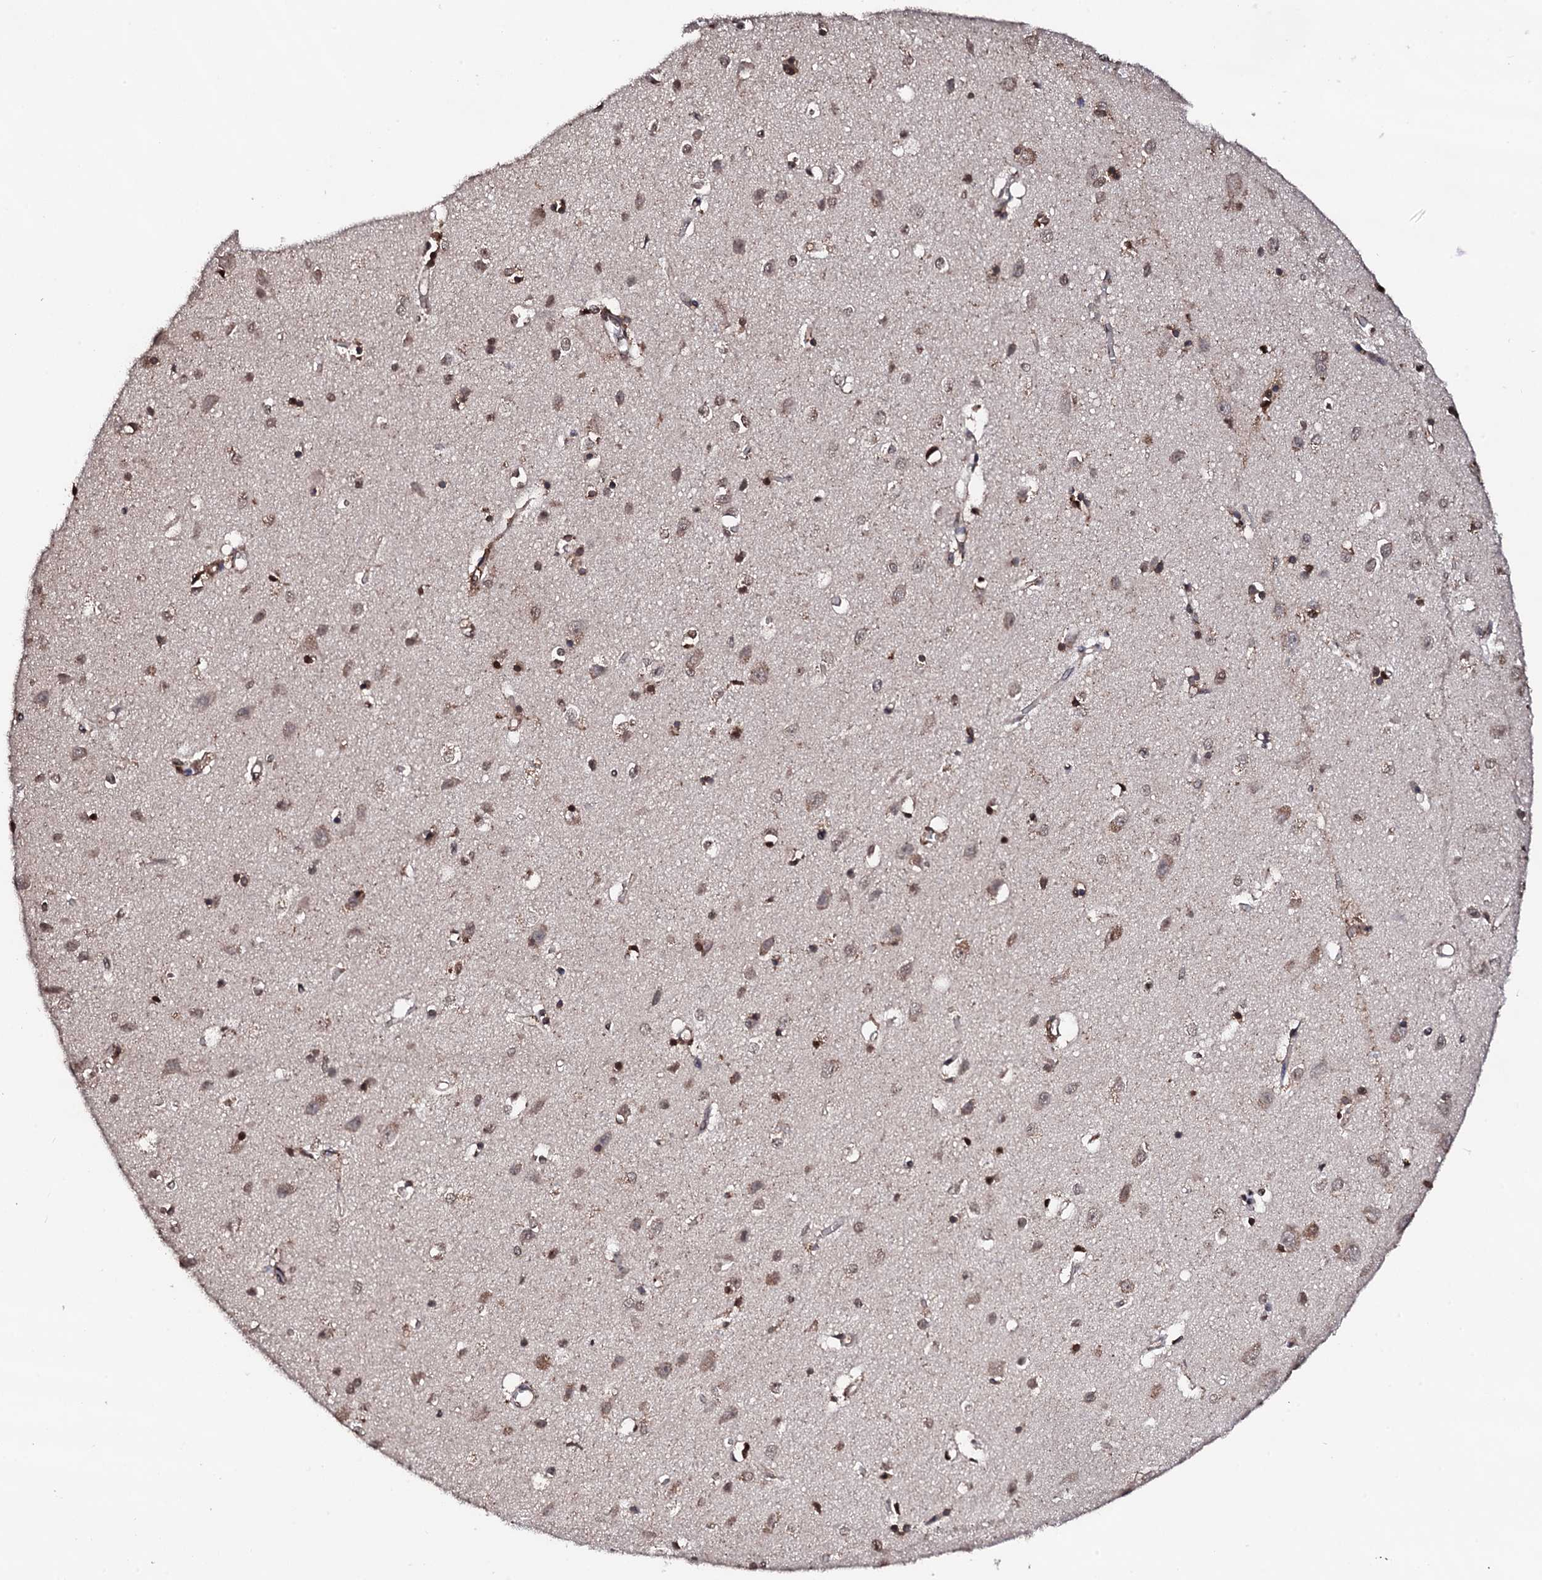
{"staining": {"intensity": "moderate", "quantity": ">75%", "location": "nuclear"}, "tissue": "cerebral cortex", "cell_type": "Endothelial cells", "image_type": "normal", "snomed": [{"axis": "morphology", "description": "Normal tissue, NOS"}, {"axis": "topography", "description": "Cerebral cortex"}], "caption": "Protein staining of unremarkable cerebral cortex reveals moderate nuclear positivity in about >75% of endothelial cells.", "gene": "EDC3", "patient": {"sex": "female", "age": 64}}